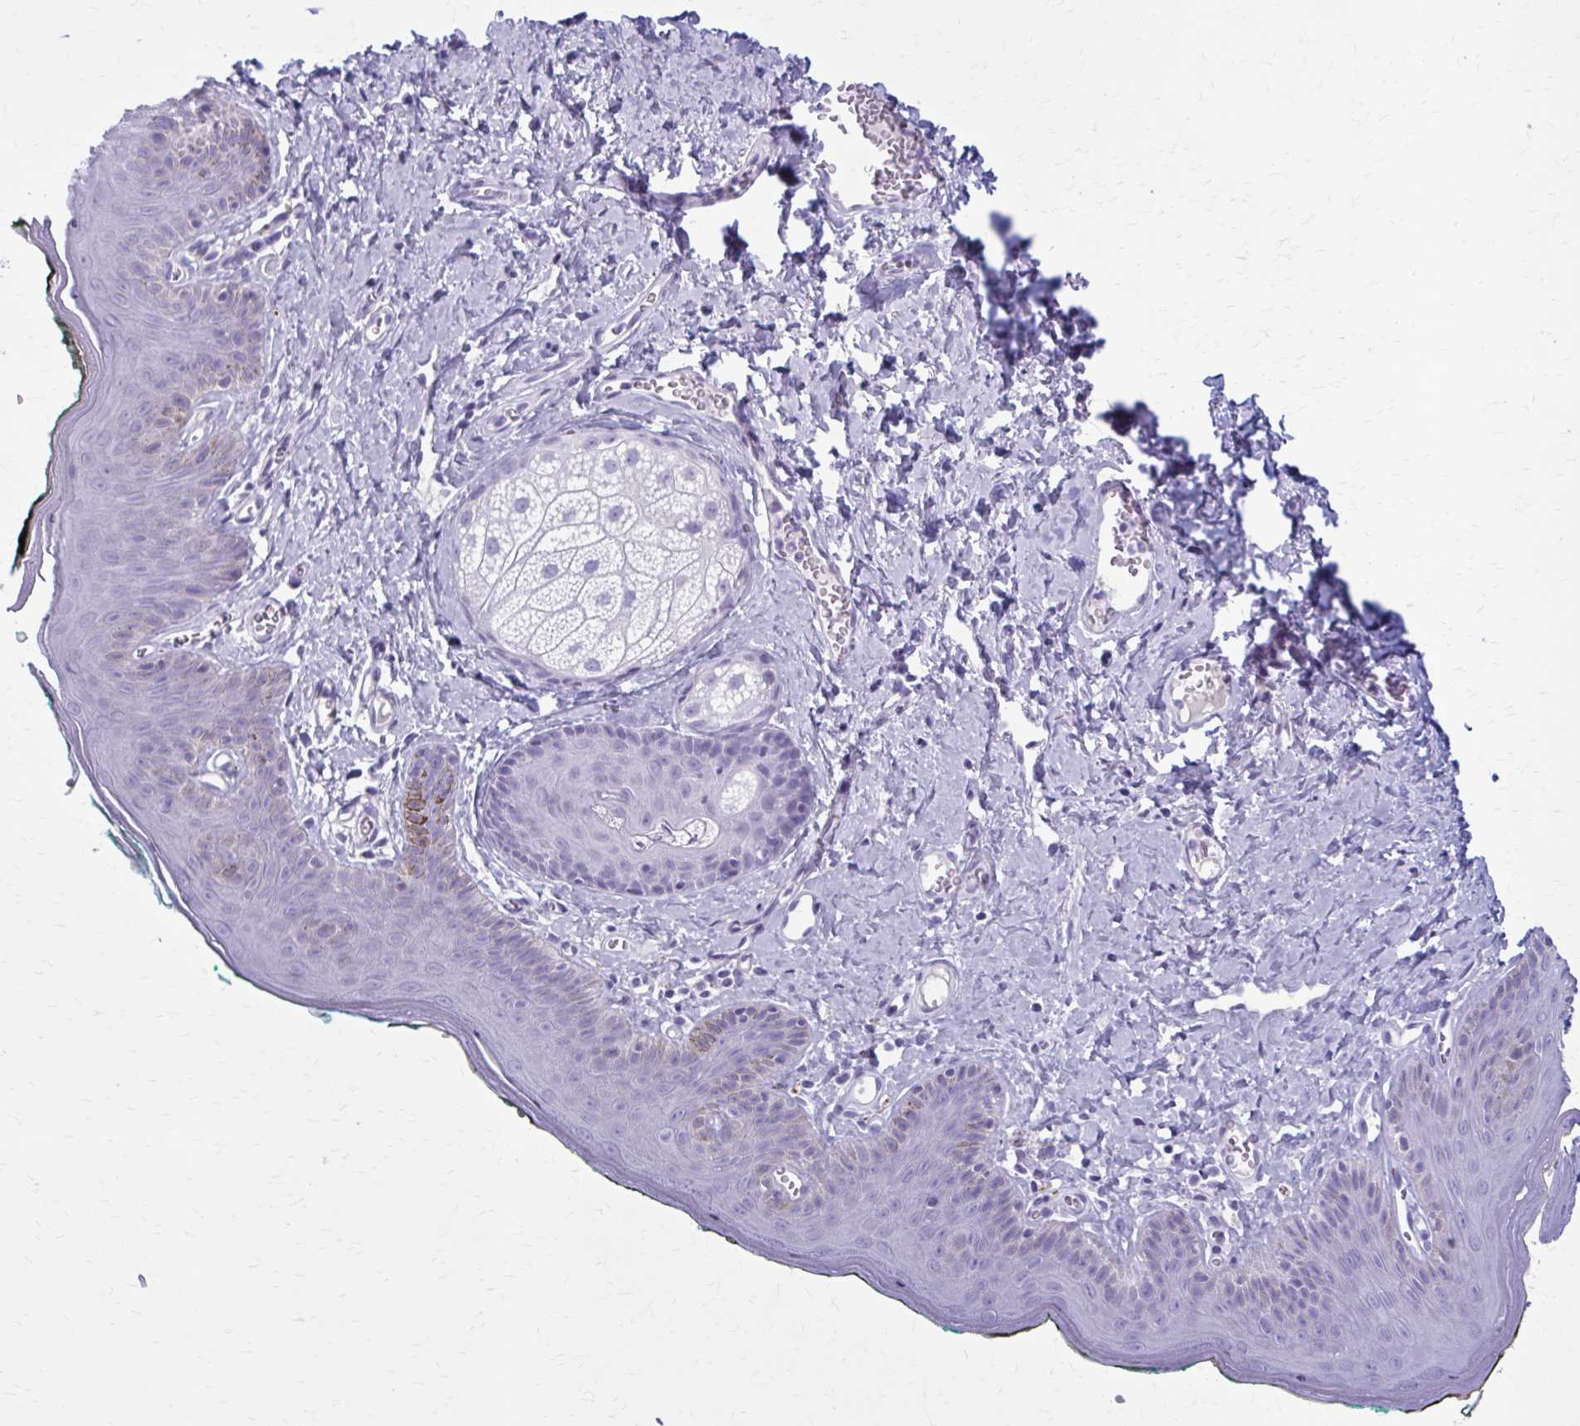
{"staining": {"intensity": "negative", "quantity": "none", "location": "none"}, "tissue": "skin", "cell_type": "Epidermal cells", "image_type": "normal", "snomed": [{"axis": "morphology", "description": "Normal tissue, NOS"}, {"axis": "topography", "description": "Vulva"}, {"axis": "topography", "description": "Peripheral nerve tissue"}], "caption": "Immunohistochemical staining of benign human skin shows no significant expression in epidermal cells.", "gene": "ZDHHC7", "patient": {"sex": "female", "age": 66}}